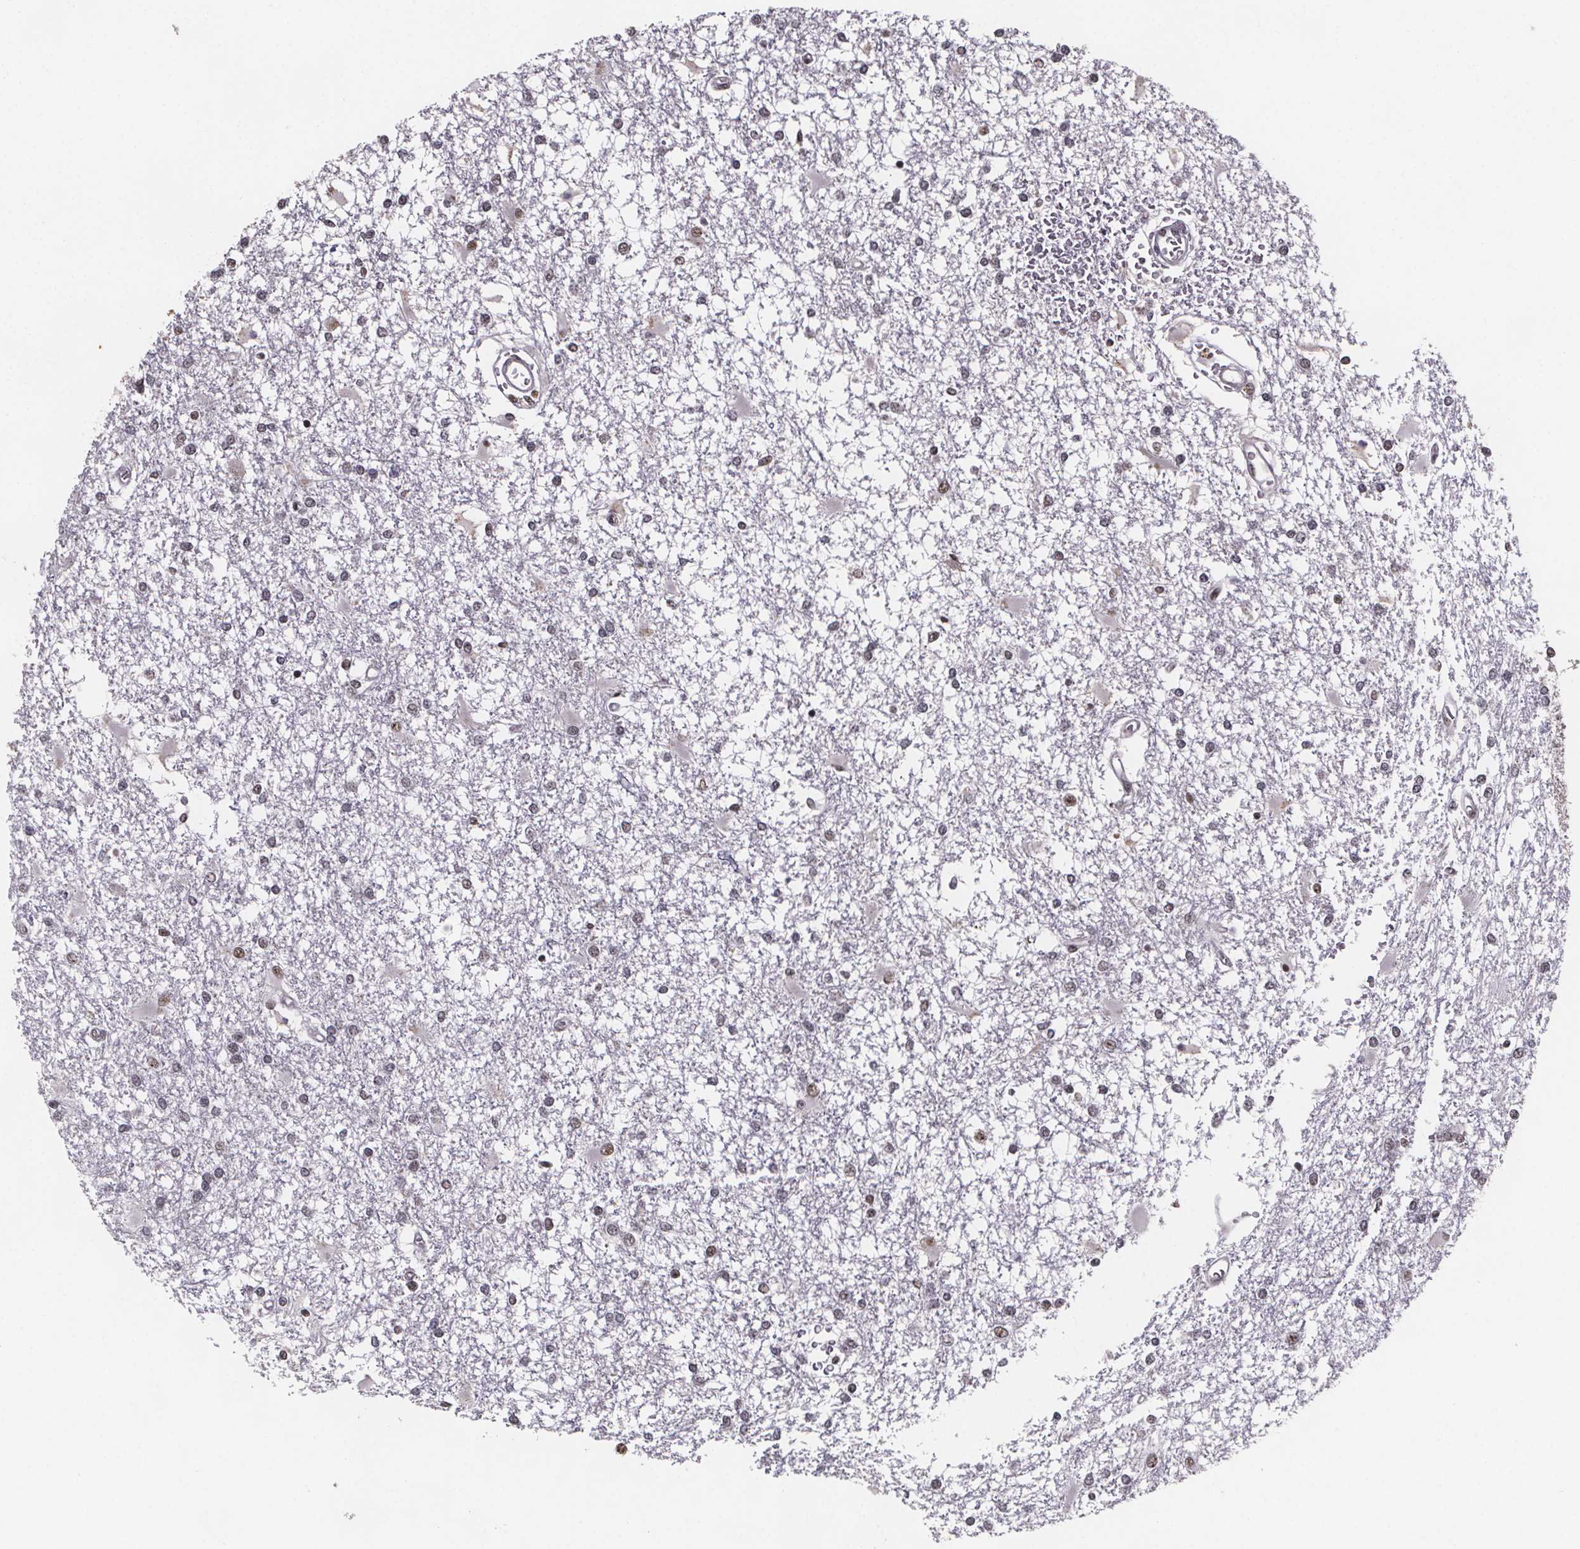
{"staining": {"intensity": "weak", "quantity": "<25%", "location": "nuclear"}, "tissue": "glioma", "cell_type": "Tumor cells", "image_type": "cancer", "snomed": [{"axis": "morphology", "description": "Glioma, malignant, High grade"}, {"axis": "topography", "description": "Cerebral cortex"}], "caption": "DAB immunohistochemical staining of glioma demonstrates no significant staining in tumor cells.", "gene": "U2SURP", "patient": {"sex": "male", "age": 79}}